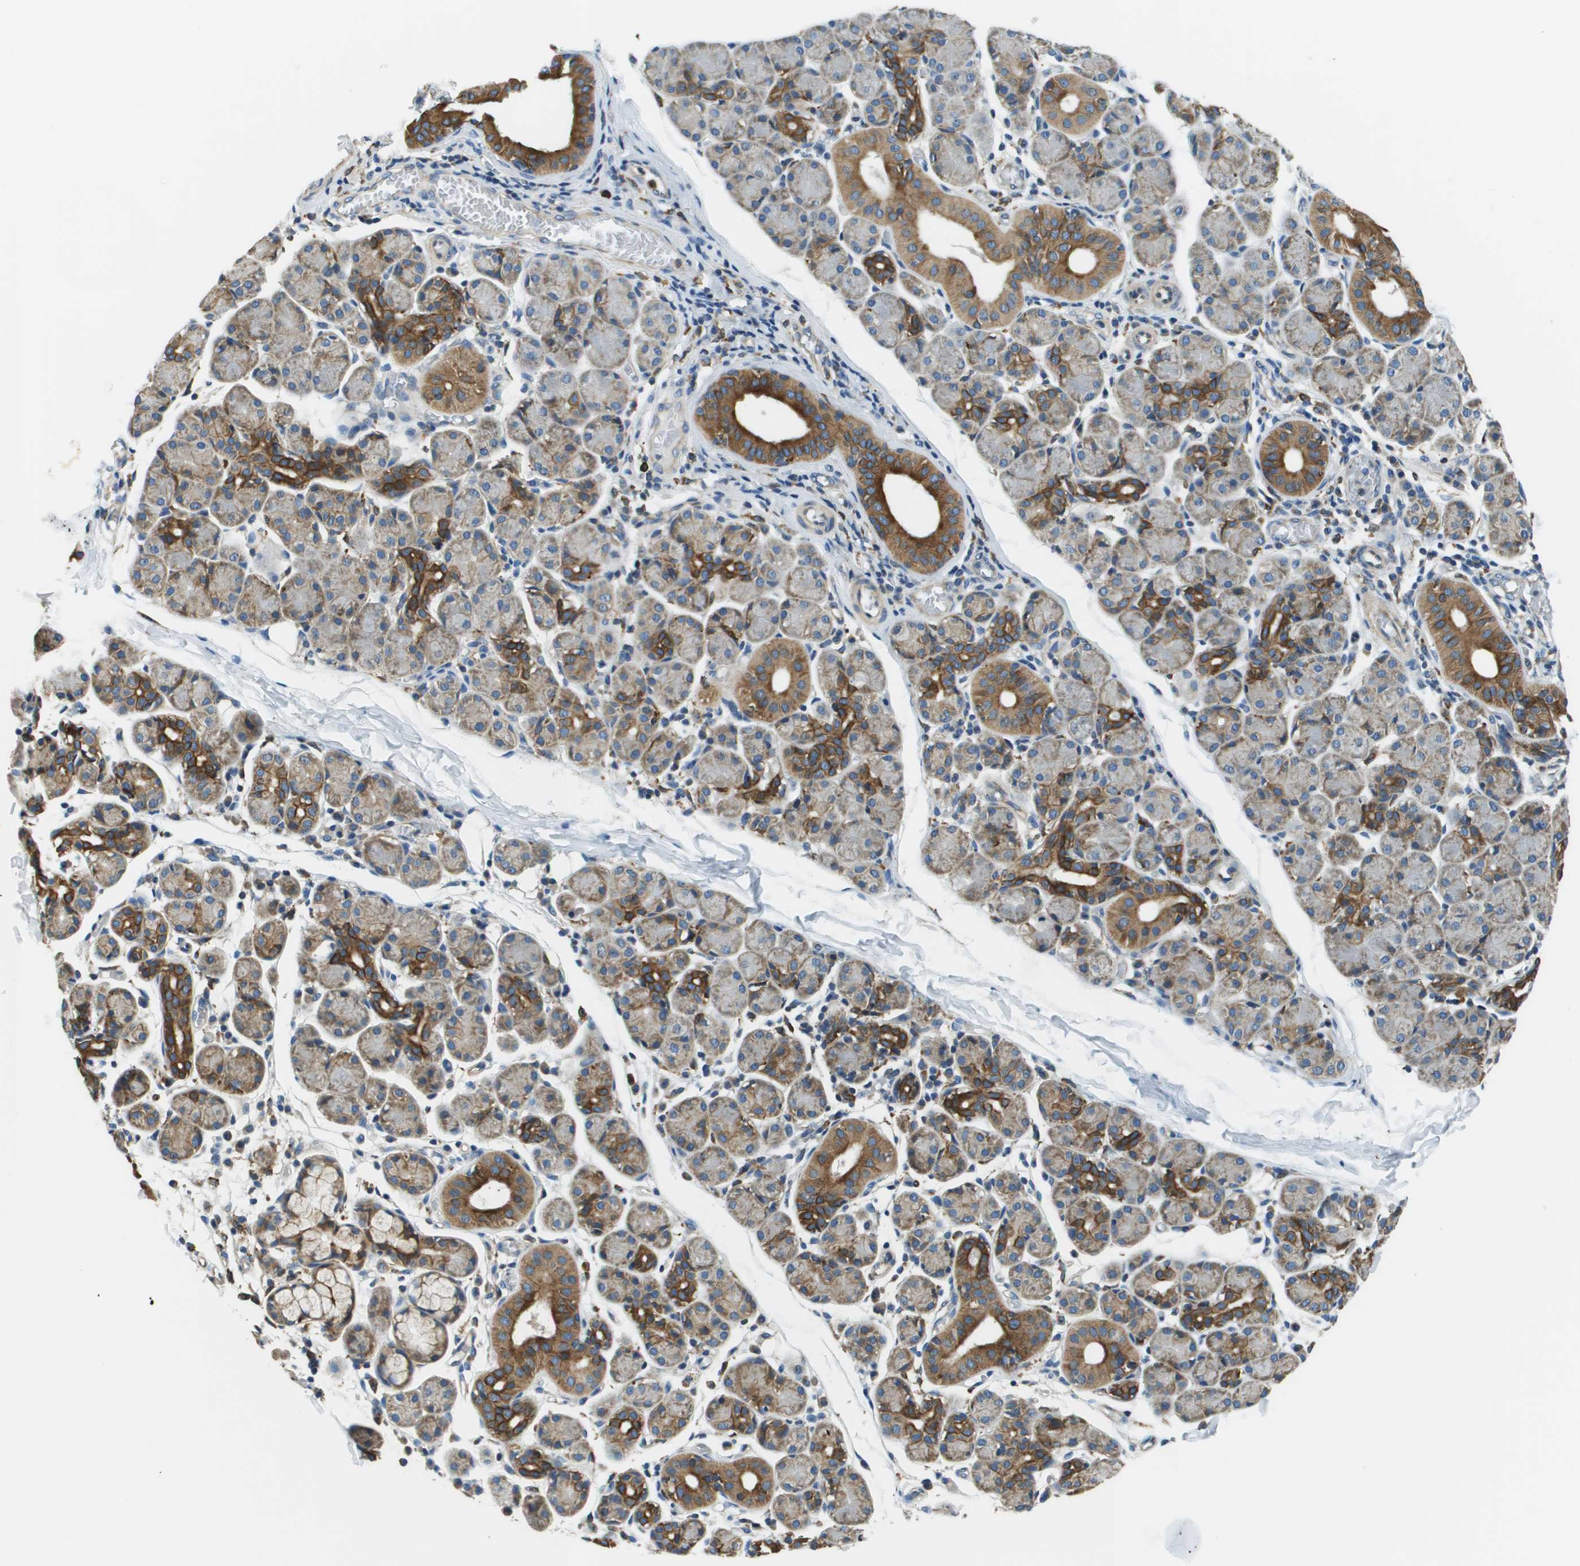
{"staining": {"intensity": "strong", "quantity": "25%-75%", "location": "cytoplasmic/membranous"}, "tissue": "salivary gland", "cell_type": "Glandular cells", "image_type": "normal", "snomed": [{"axis": "morphology", "description": "Normal tissue, NOS"}, {"axis": "morphology", "description": "Inflammation, NOS"}, {"axis": "topography", "description": "Lymph node"}, {"axis": "topography", "description": "Salivary gland"}], "caption": "Salivary gland stained for a protein (brown) shows strong cytoplasmic/membranous positive positivity in about 25%-75% of glandular cells.", "gene": "CNPY3", "patient": {"sex": "male", "age": 3}}